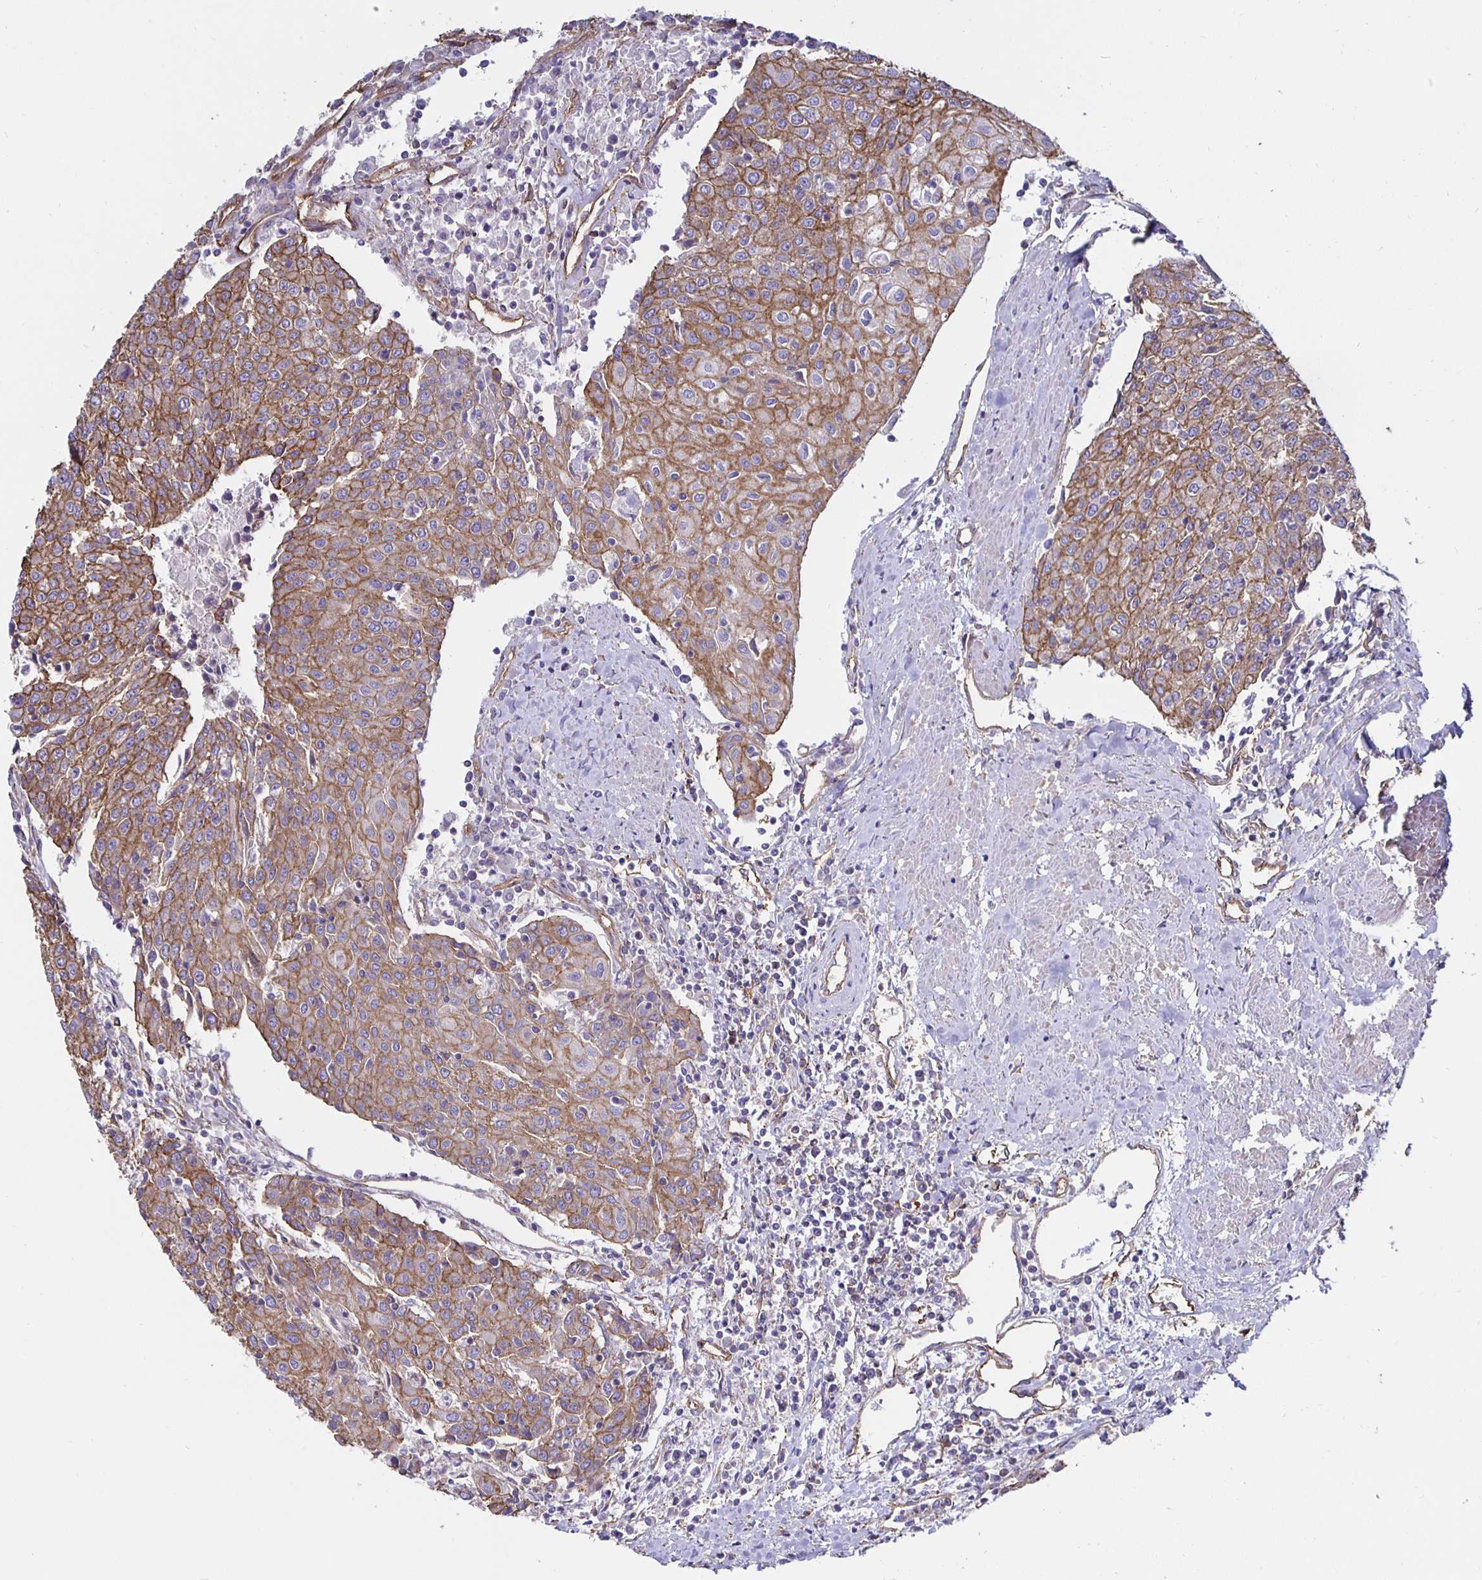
{"staining": {"intensity": "moderate", "quantity": ">75%", "location": "cytoplasmic/membranous"}, "tissue": "urothelial cancer", "cell_type": "Tumor cells", "image_type": "cancer", "snomed": [{"axis": "morphology", "description": "Urothelial carcinoma, High grade"}, {"axis": "topography", "description": "Urinary bladder"}], "caption": "A brown stain shows moderate cytoplasmic/membranous positivity of a protein in high-grade urothelial carcinoma tumor cells.", "gene": "ARHGEF39", "patient": {"sex": "female", "age": 85}}